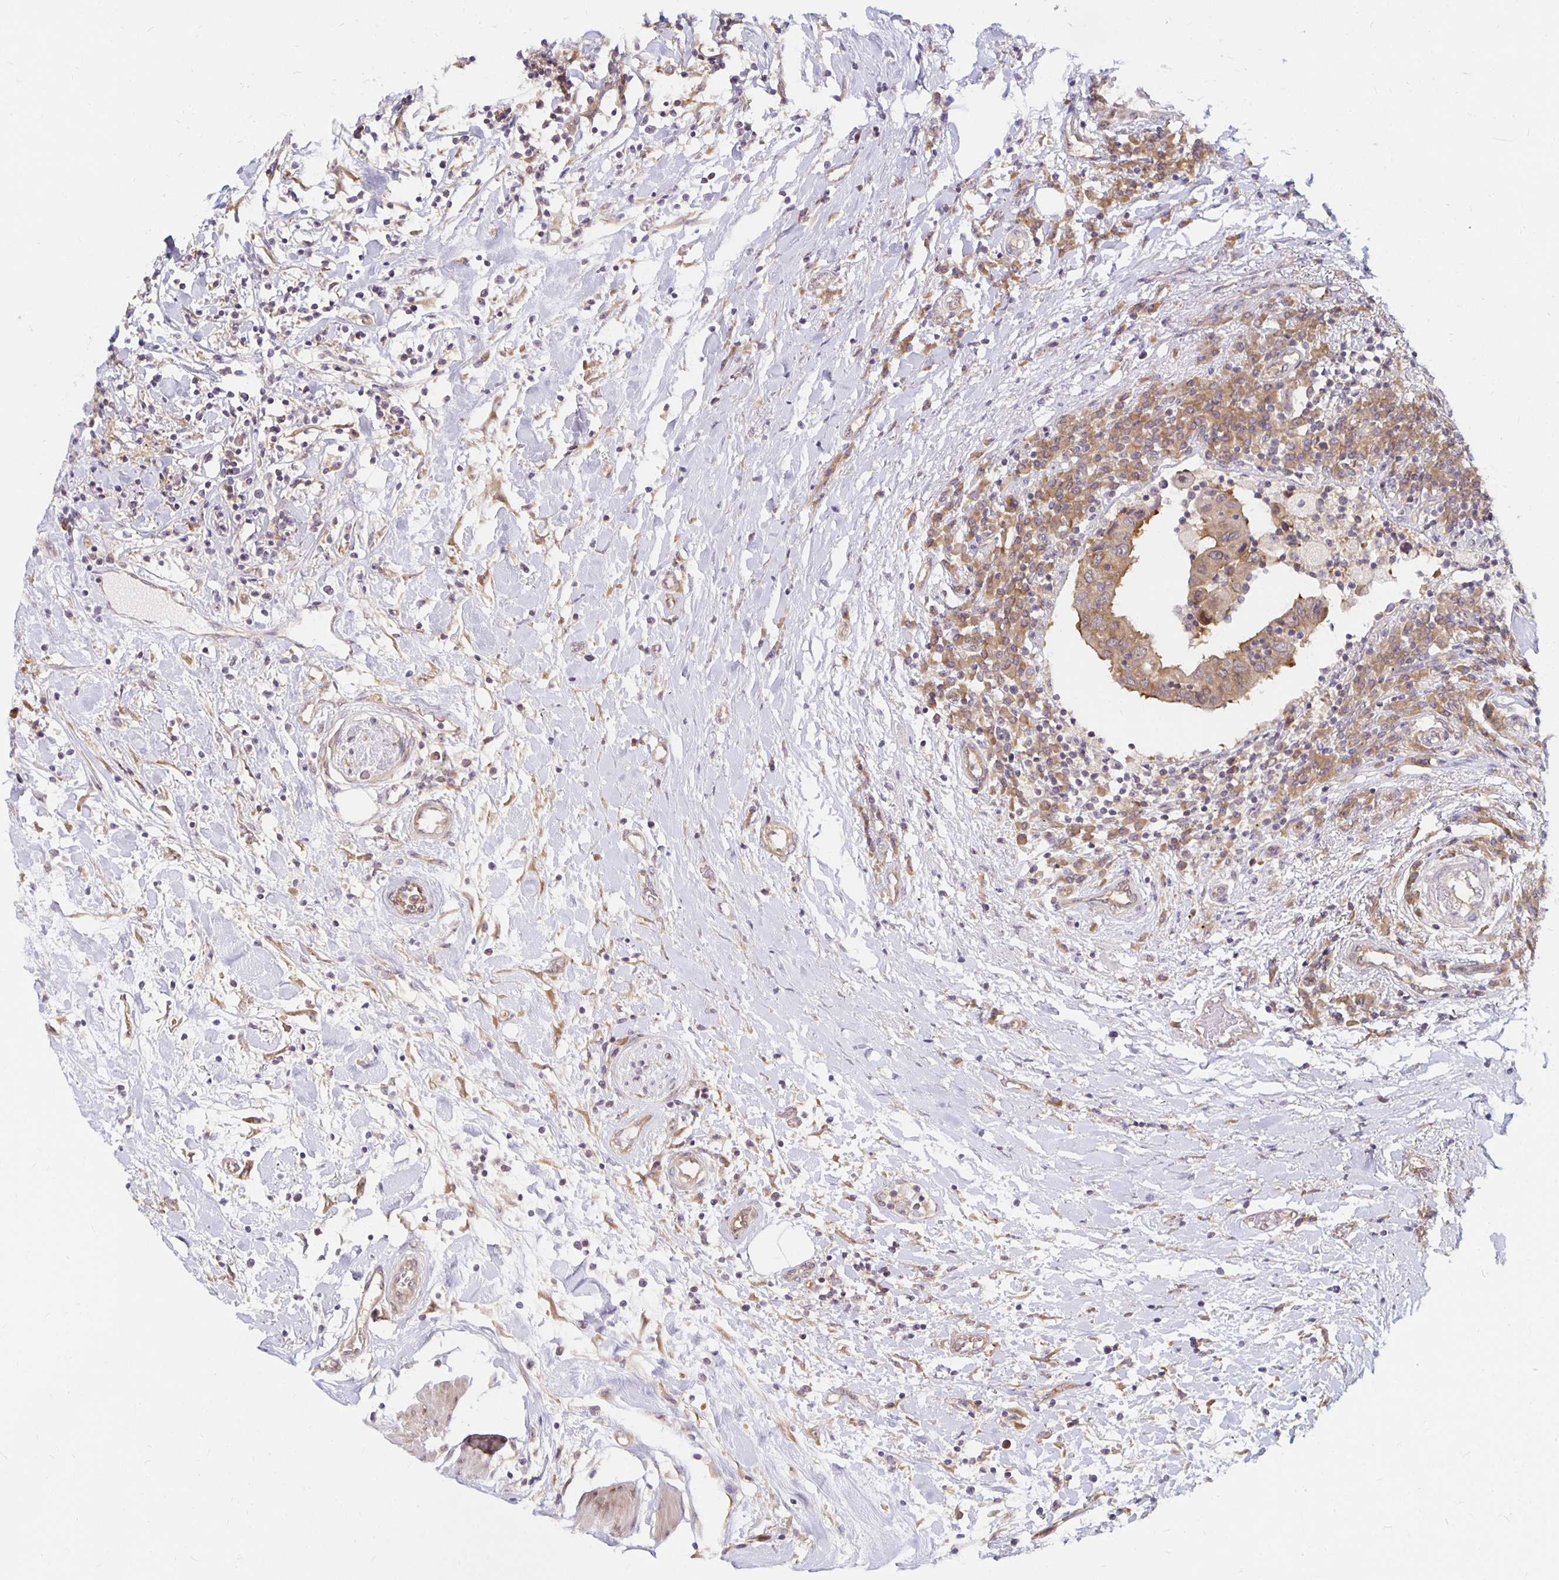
{"staining": {"intensity": "moderate", "quantity": ">75%", "location": "cytoplasmic/membranous"}, "tissue": "urothelial cancer", "cell_type": "Tumor cells", "image_type": "cancer", "snomed": [{"axis": "morphology", "description": "Urothelial carcinoma, High grade"}, {"axis": "topography", "description": "Urinary bladder"}], "caption": "Protein staining demonstrates moderate cytoplasmic/membranous expression in approximately >75% of tumor cells in urothelial cancer.", "gene": "PDAP1", "patient": {"sex": "male", "age": 61}}